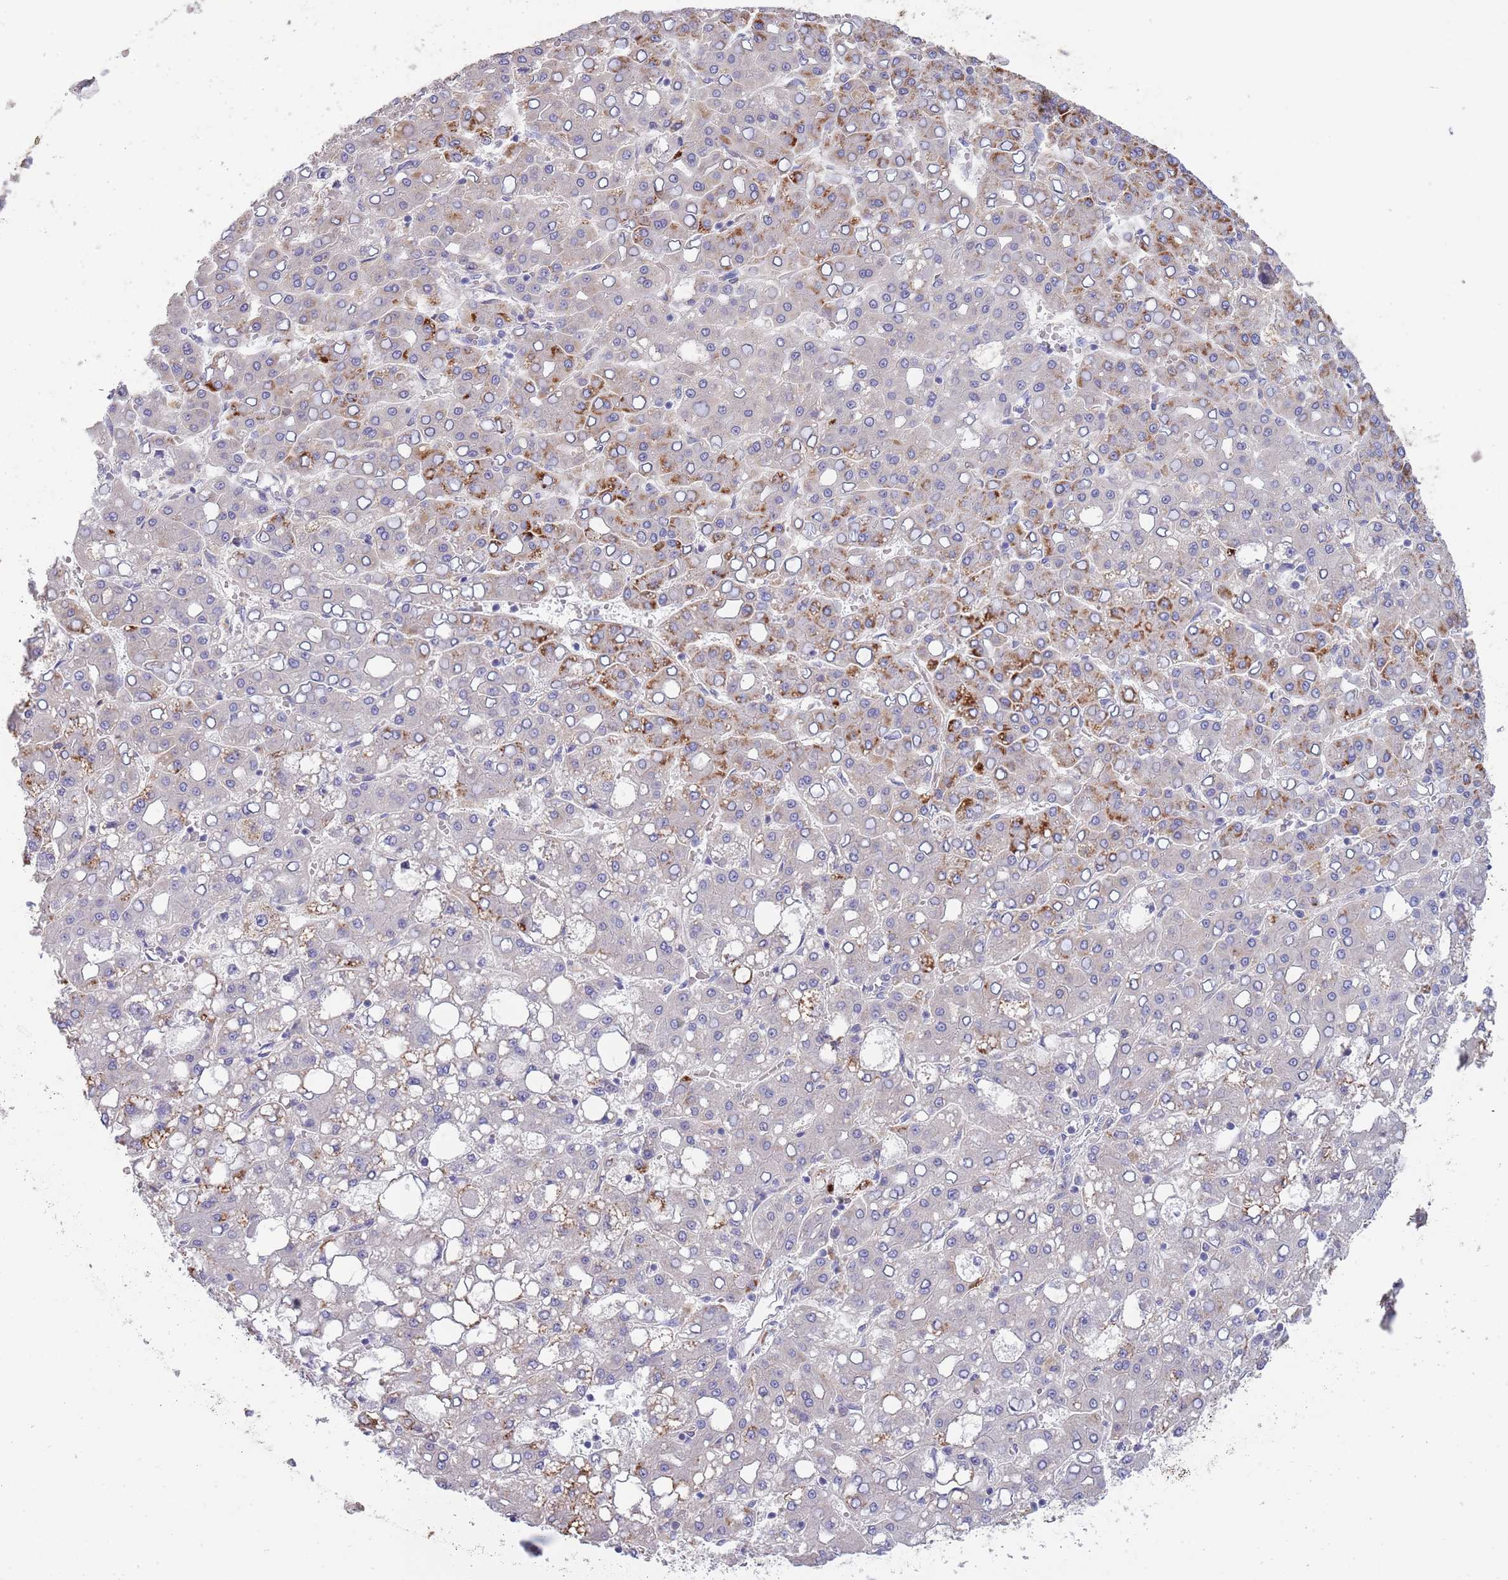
{"staining": {"intensity": "moderate", "quantity": "<25%", "location": "cytoplasmic/membranous"}, "tissue": "liver cancer", "cell_type": "Tumor cells", "image_type": "cancer", "snomed": [{"axis": "morphology", "description": "Carcinoma, Hepatocellular, NOS"}, {"axis": "topography", "description": "Liver"}], "caption": "An immunohistochemistry histopathology image of tumor tissue is shown. Protein staining in brown shows moderate cytoplasmic/membranous positivity in liver hepatocellular carcinoma within tumor cells.", "gene": "PIMREG", "patient": {"sex": "male", "age": 65}}